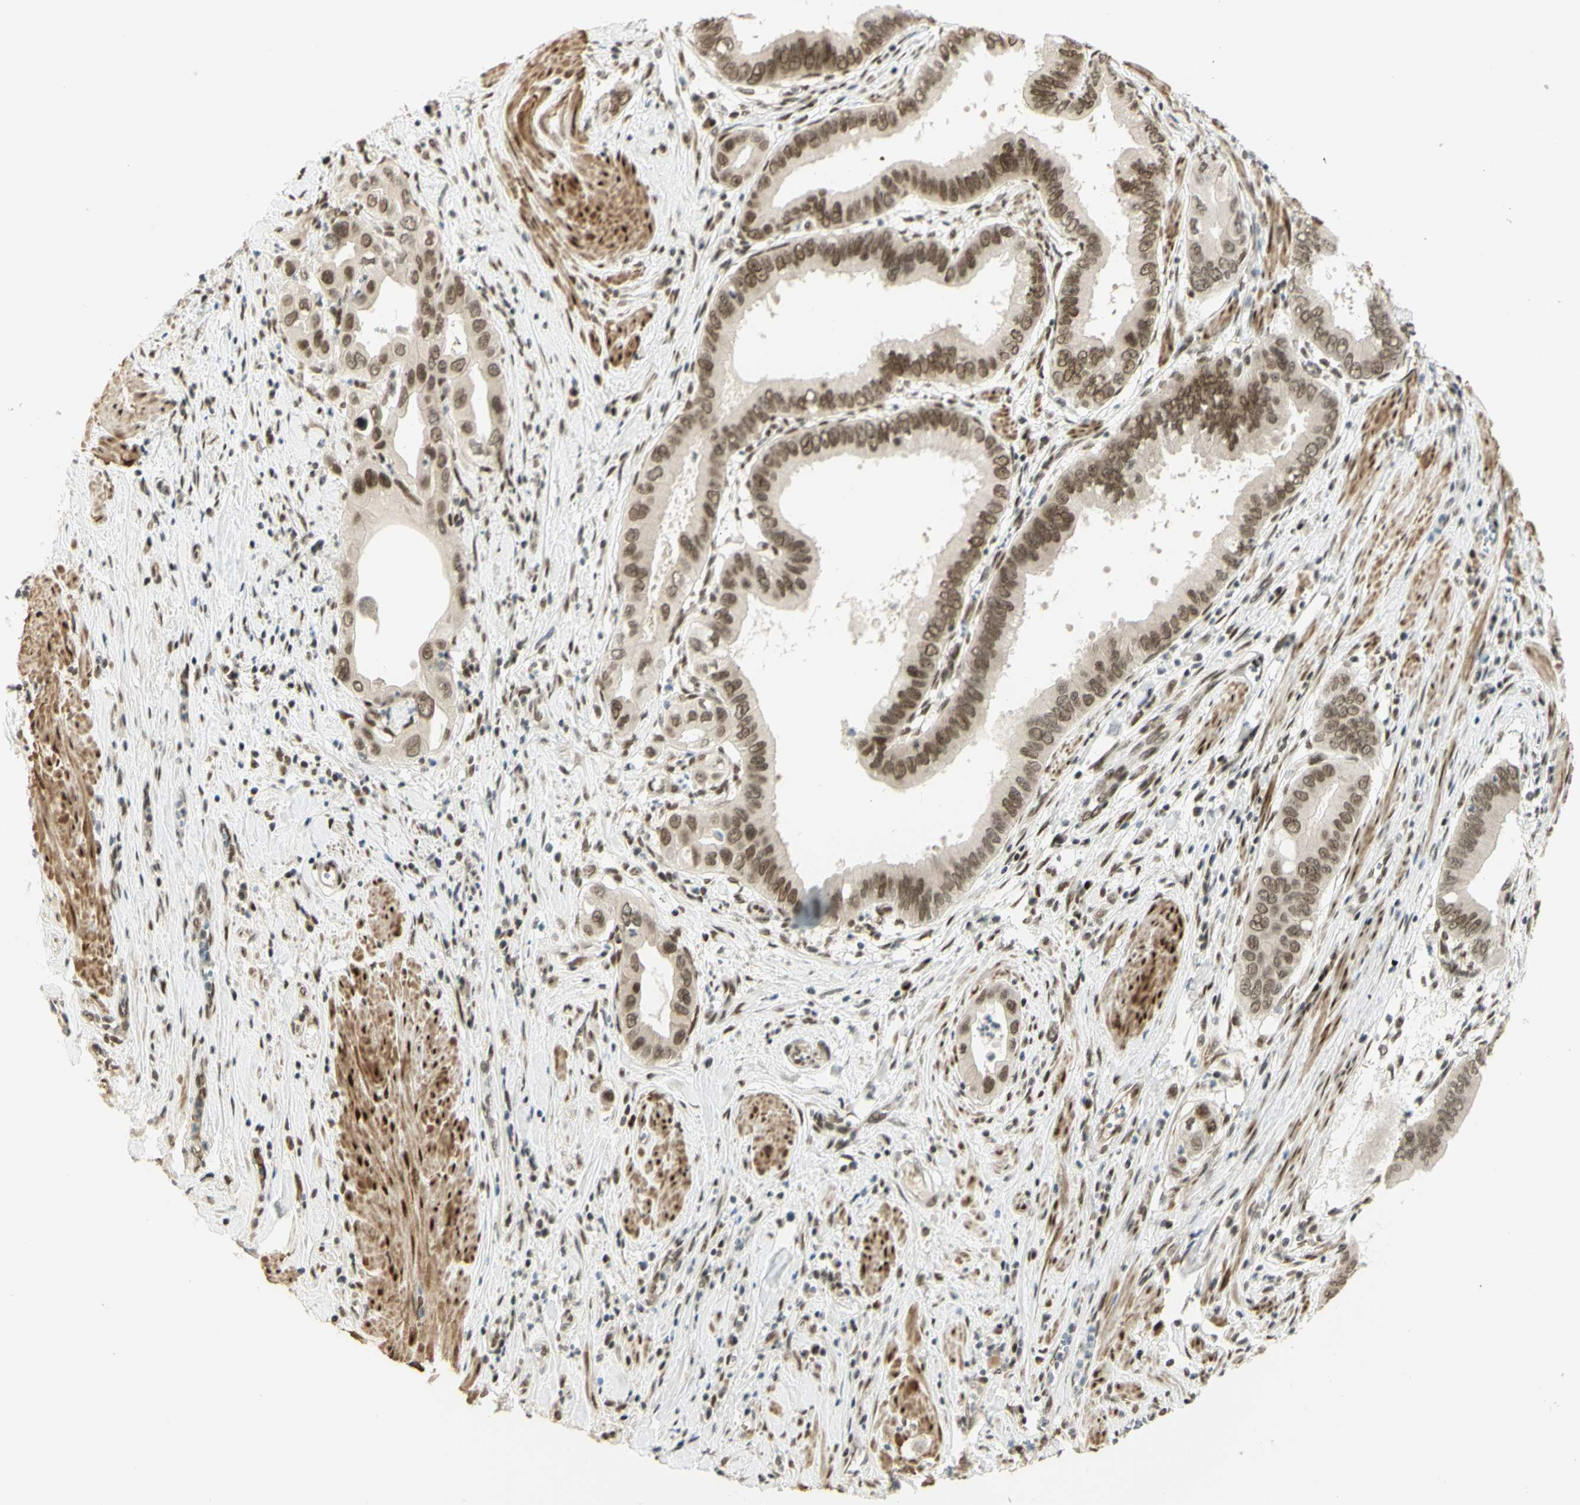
{"staining": {"intensity": "moderate", "quantity": ">75%", "location": "nuclear"}, "tissue": "pancreatic cancer", "cell_type": "Tumor cells", "image_type": "cancer", "snomed": [{"axis": "morphology", "description": "Normal tissue, NOS"}, {"axis": "topography", "description": "Lymph node"}], "caption": "Tumor cells display medium levels of moderate nuclear staining in about >75% of cells in pancreatic cancer. (IHC, brightfield microscopy, high magnification).", "gene": "DDX1", "patient": {"sex": "male", "age": 50}}